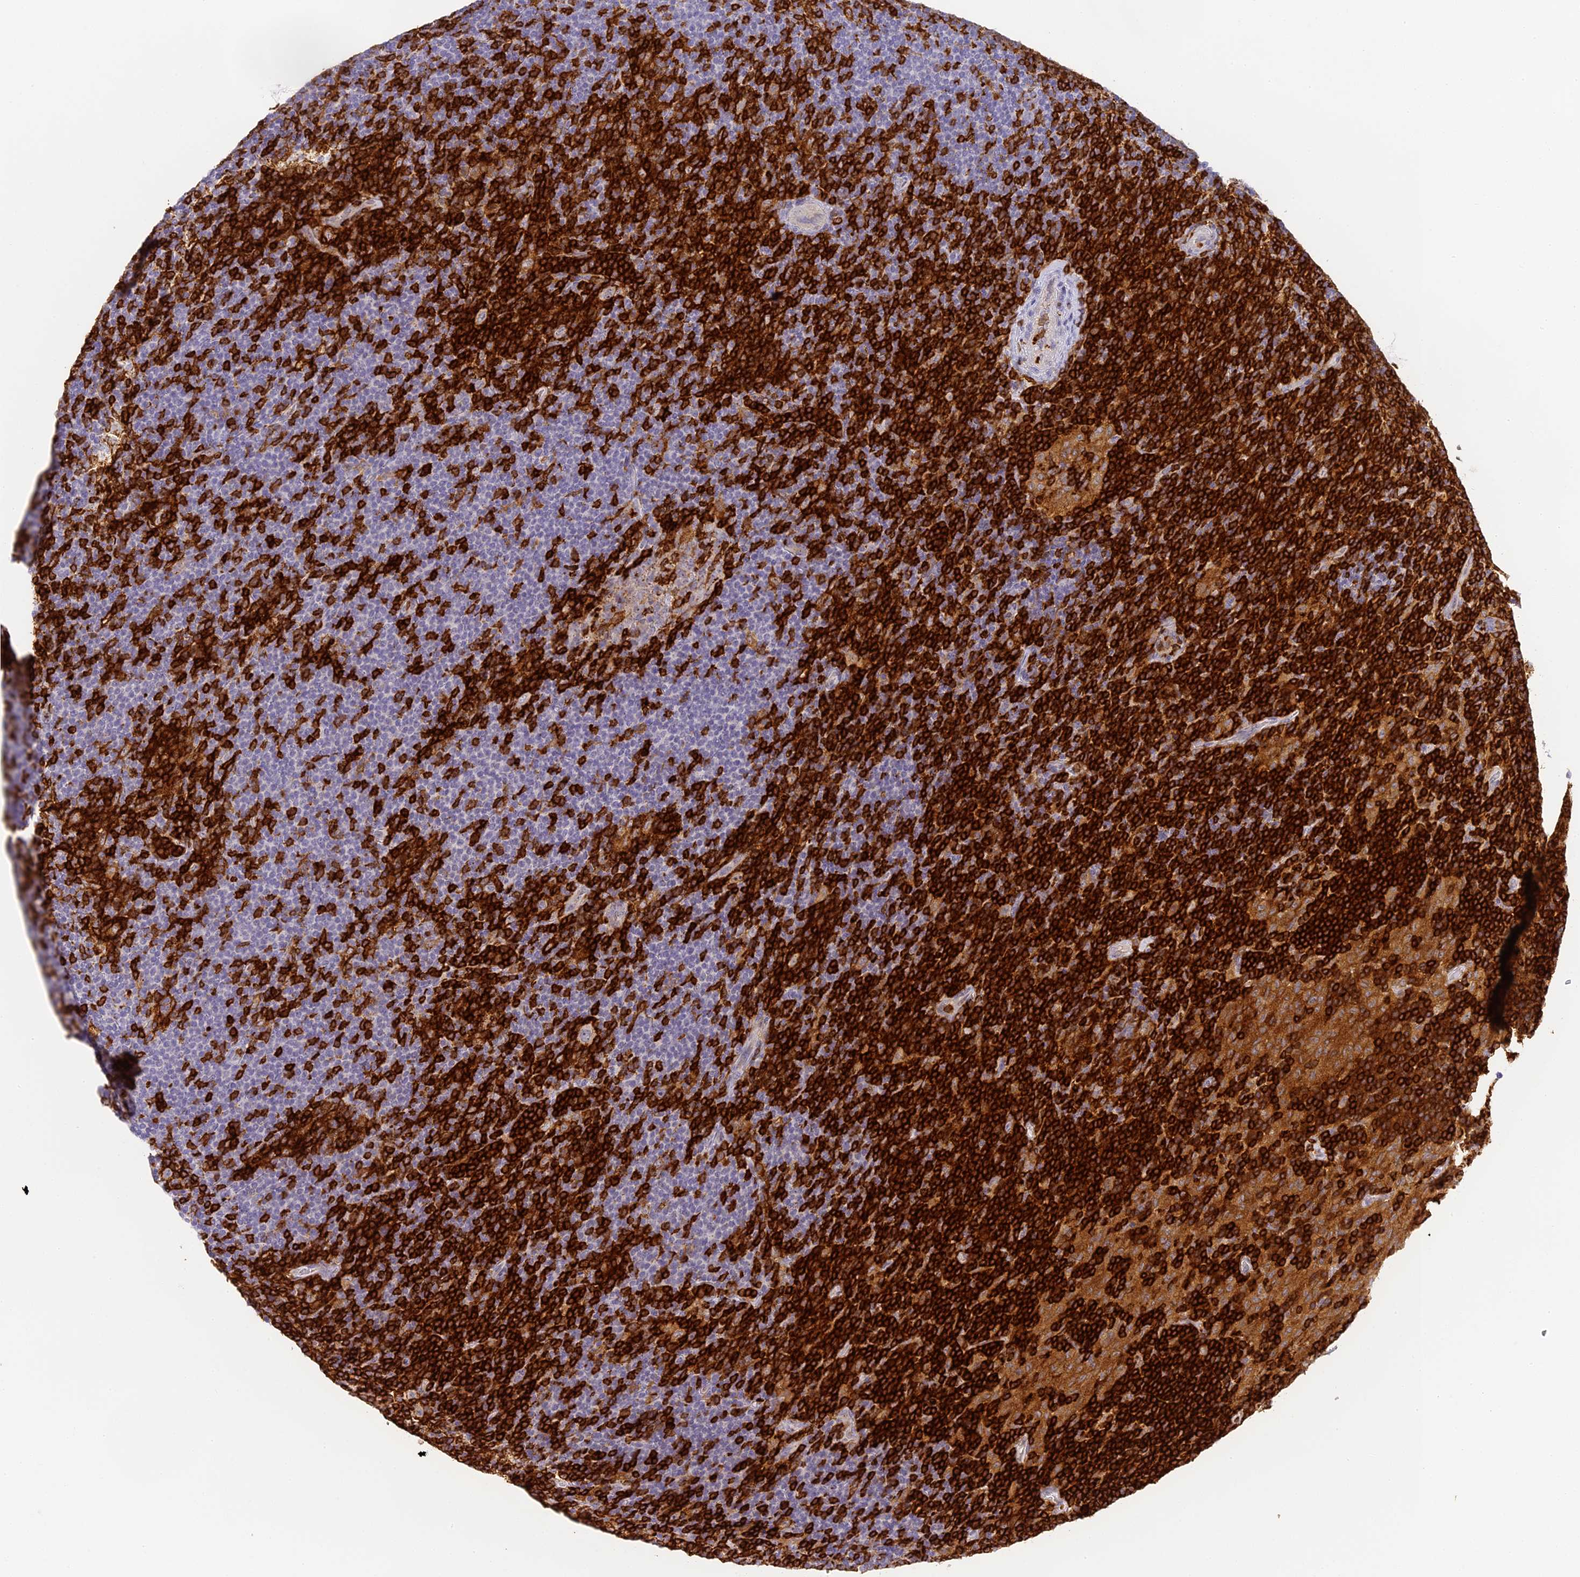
{"staining": {"intensity": "negative", "quantity": "none", "location": "none"}, "tissue": "lymphoma", "cell_type": "Tumor cells", "image_type": "cancer", "snomed": [{"axis": "morphology", "description": "Hodgkin's disease, NOS"}, {"axis": "topography", "description": "Lymph node"}], "caption": "High magnification brightfield microscopy of Hodgkin's disease stained with DAB (brown) and counterstained with hematoxylin (blue): tumor cells show no significant staining.", "gene": "FYB1", "patient": {"sex": "female", "age": 57}}